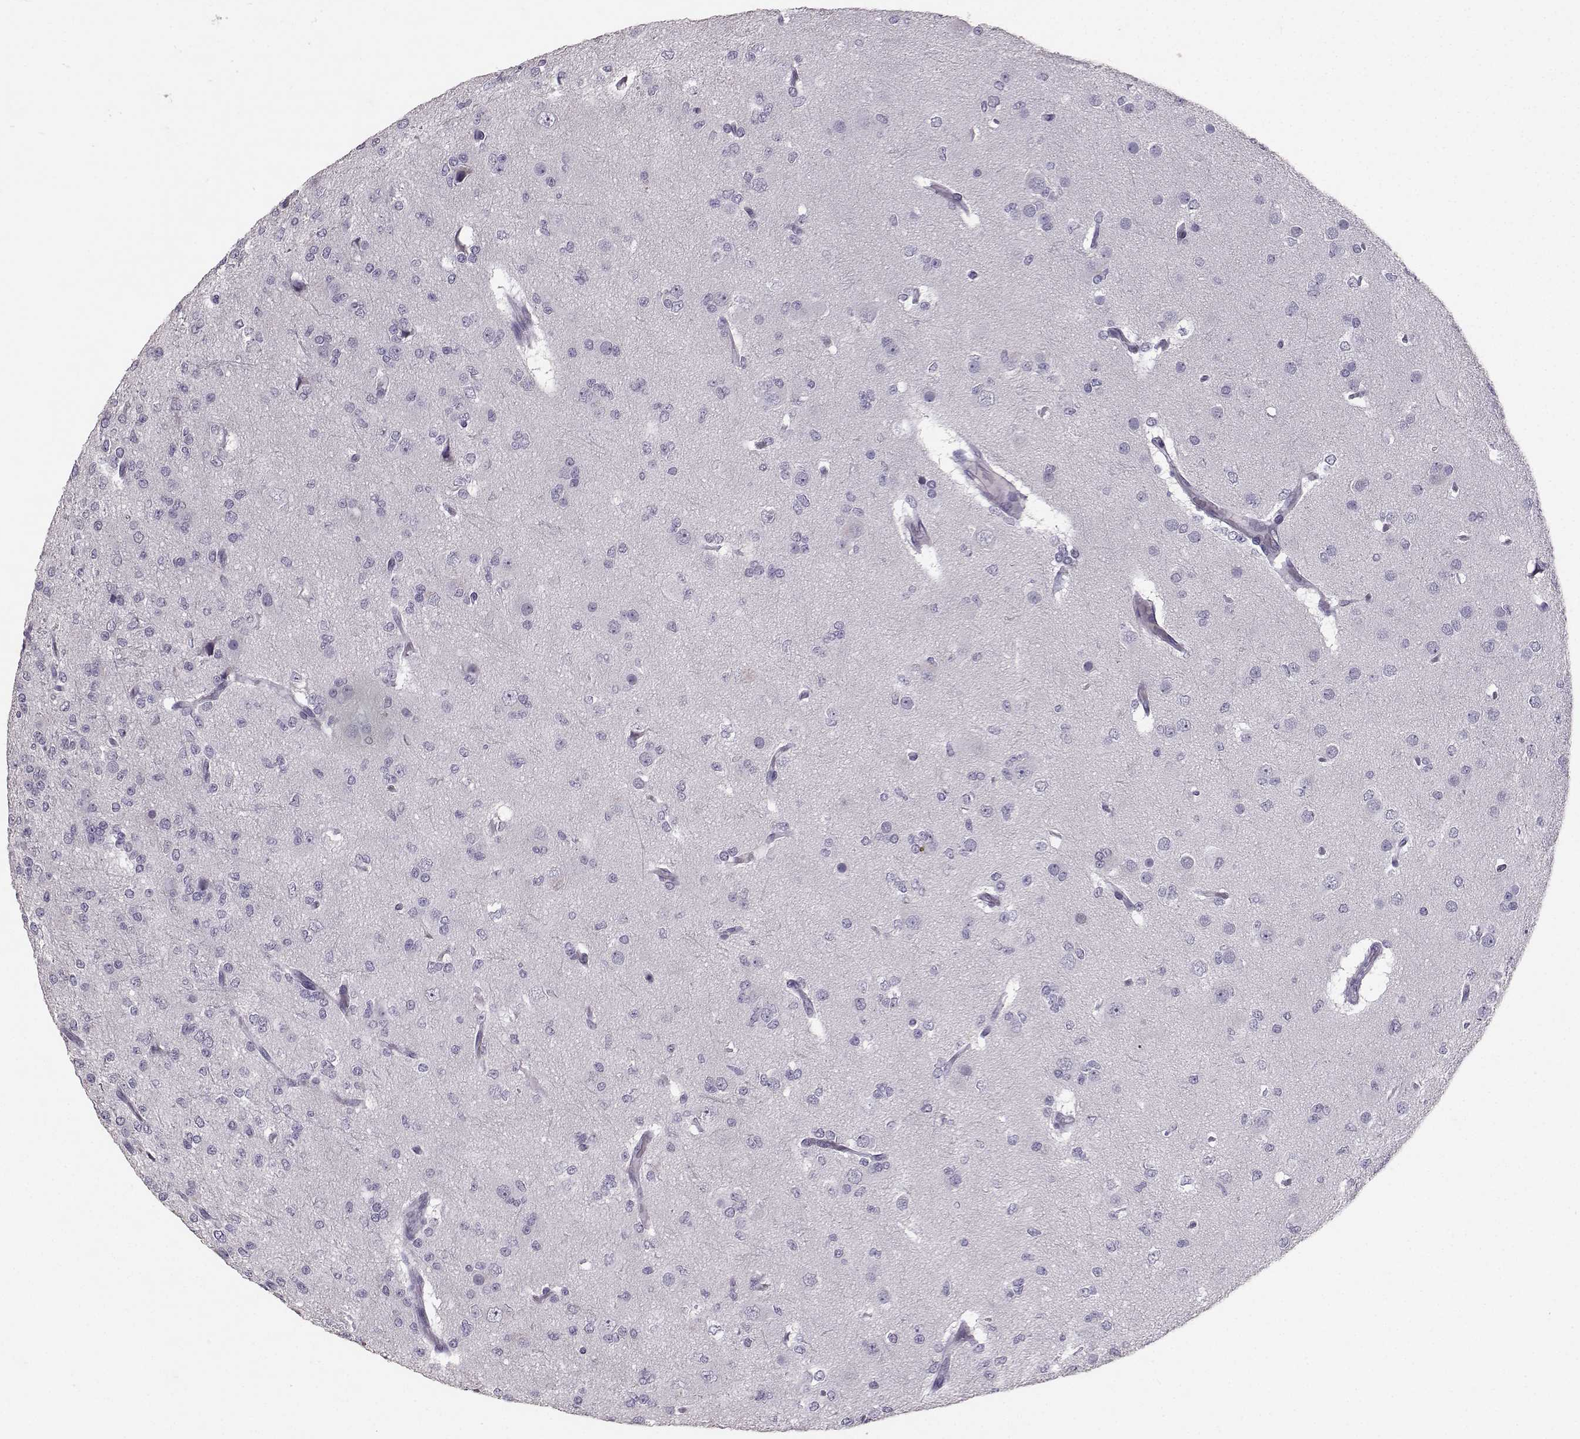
{"staining": {"intensity": "negative", "quantity": "none", "location": "none"}, "tissue": "glioma", "cell_type": "Tumor cells", "image_type": "cancer", "snomed": [{"axis": "morphology", "description": "Glioma, malignant, Low grade"}, {"axis": "topography", "description": "Brain"}], "caption": "Glioma was stained to show a protein in brown. There is no significant expression in tumor cells.", "gene": "PKP2", "patient": {"sex": "male", "age": 27}}